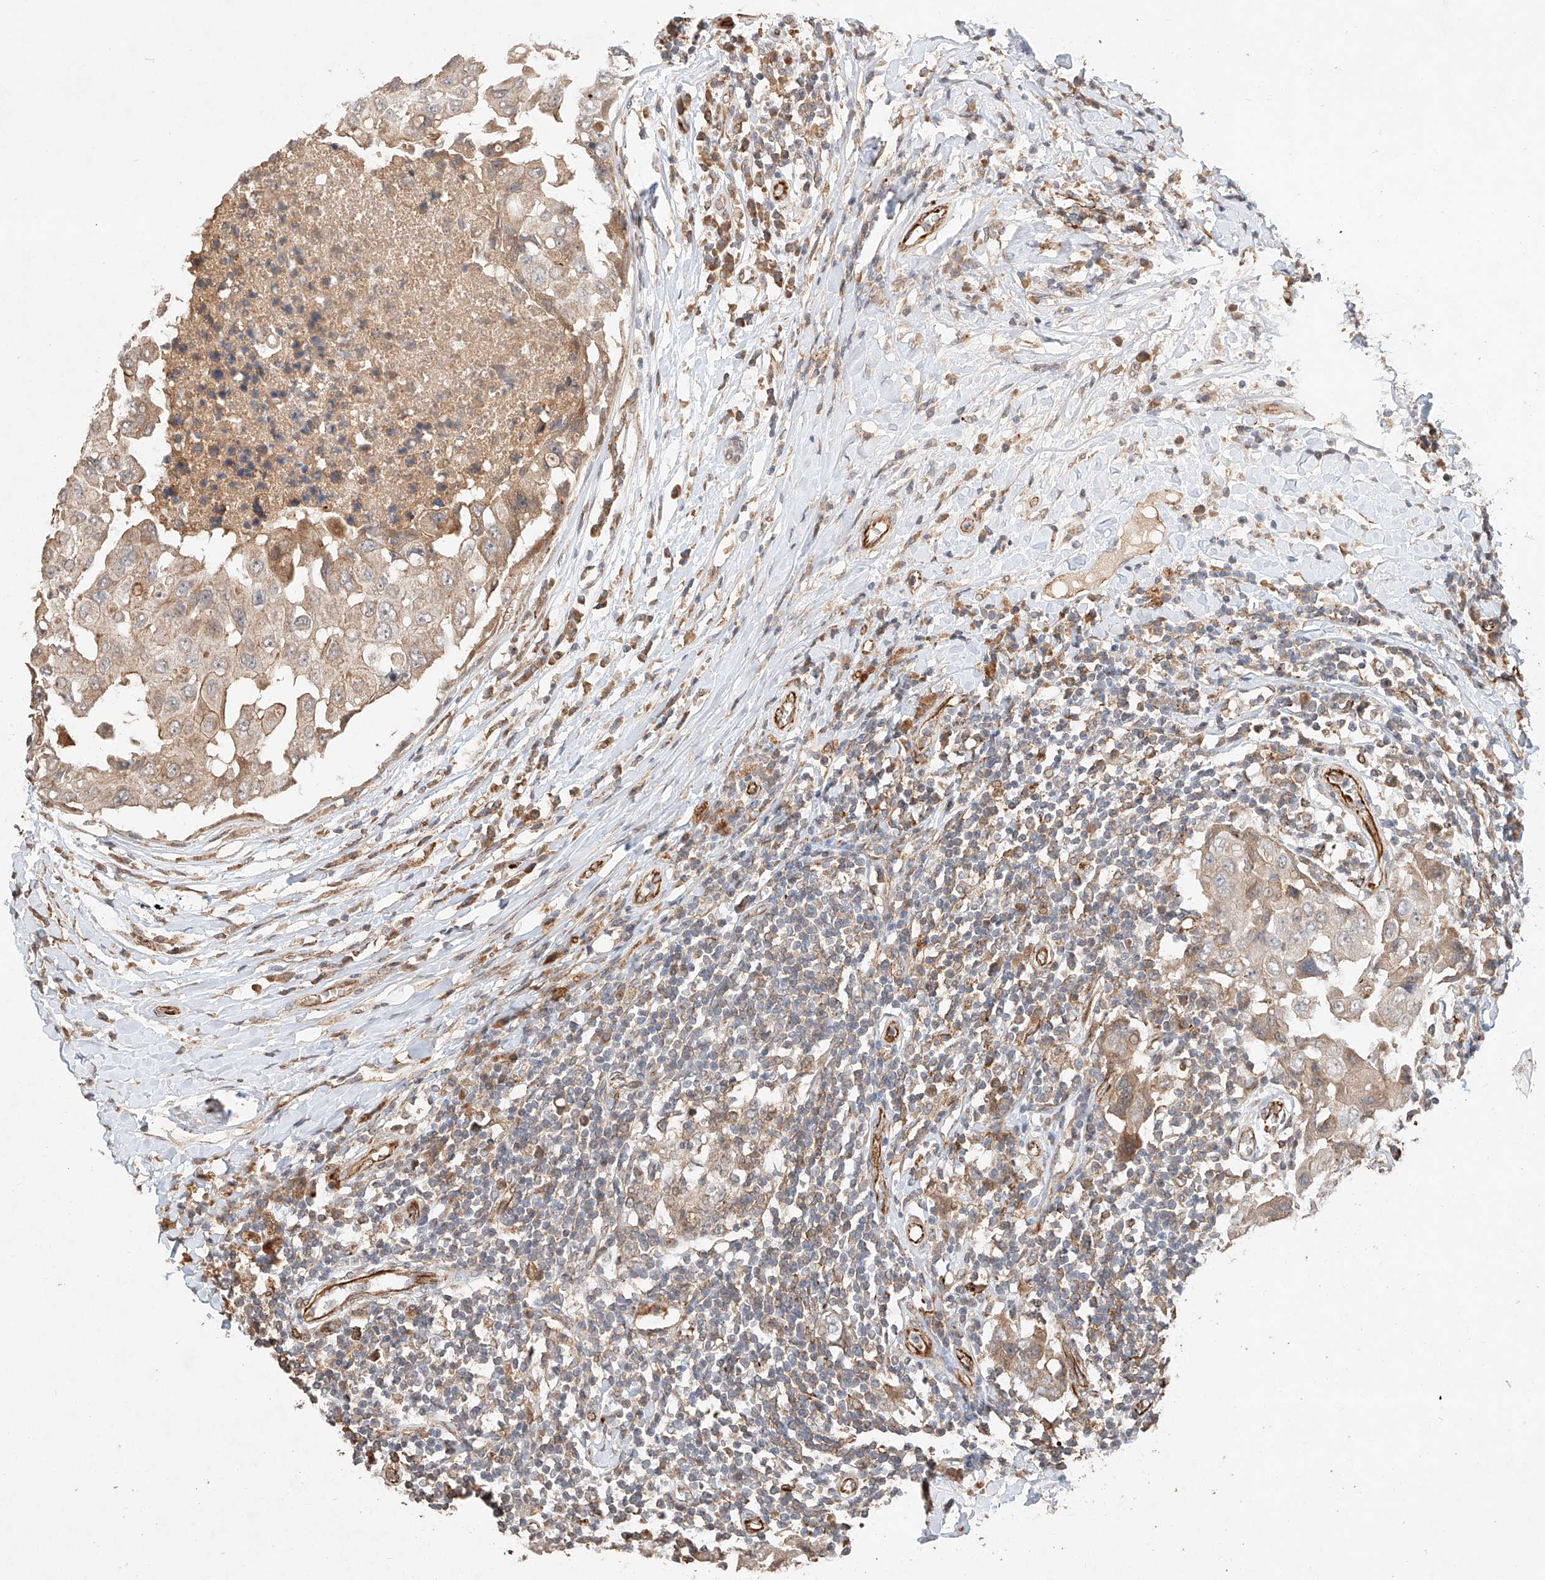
{"staining": {"intensity": "weak", "quantity": "25%-75%", "location": "cytoplasmic/membranous"}, "tissue": "breast cancer", "cell_type": "Tumor cells", "image_type": "cancer", "snomed": [{"axis": "morphology", "description": "Duct carcinoma"}, {"axis": "topography", "description": "Breast"}], "caption": "Invasive ductal carcinoma (breast) stained for a protein reveals weak cytoplasmic/membranous positivity in tumor cells.", "gene": "SUSD6", "patient": {"sex": "female", "age": 27}}